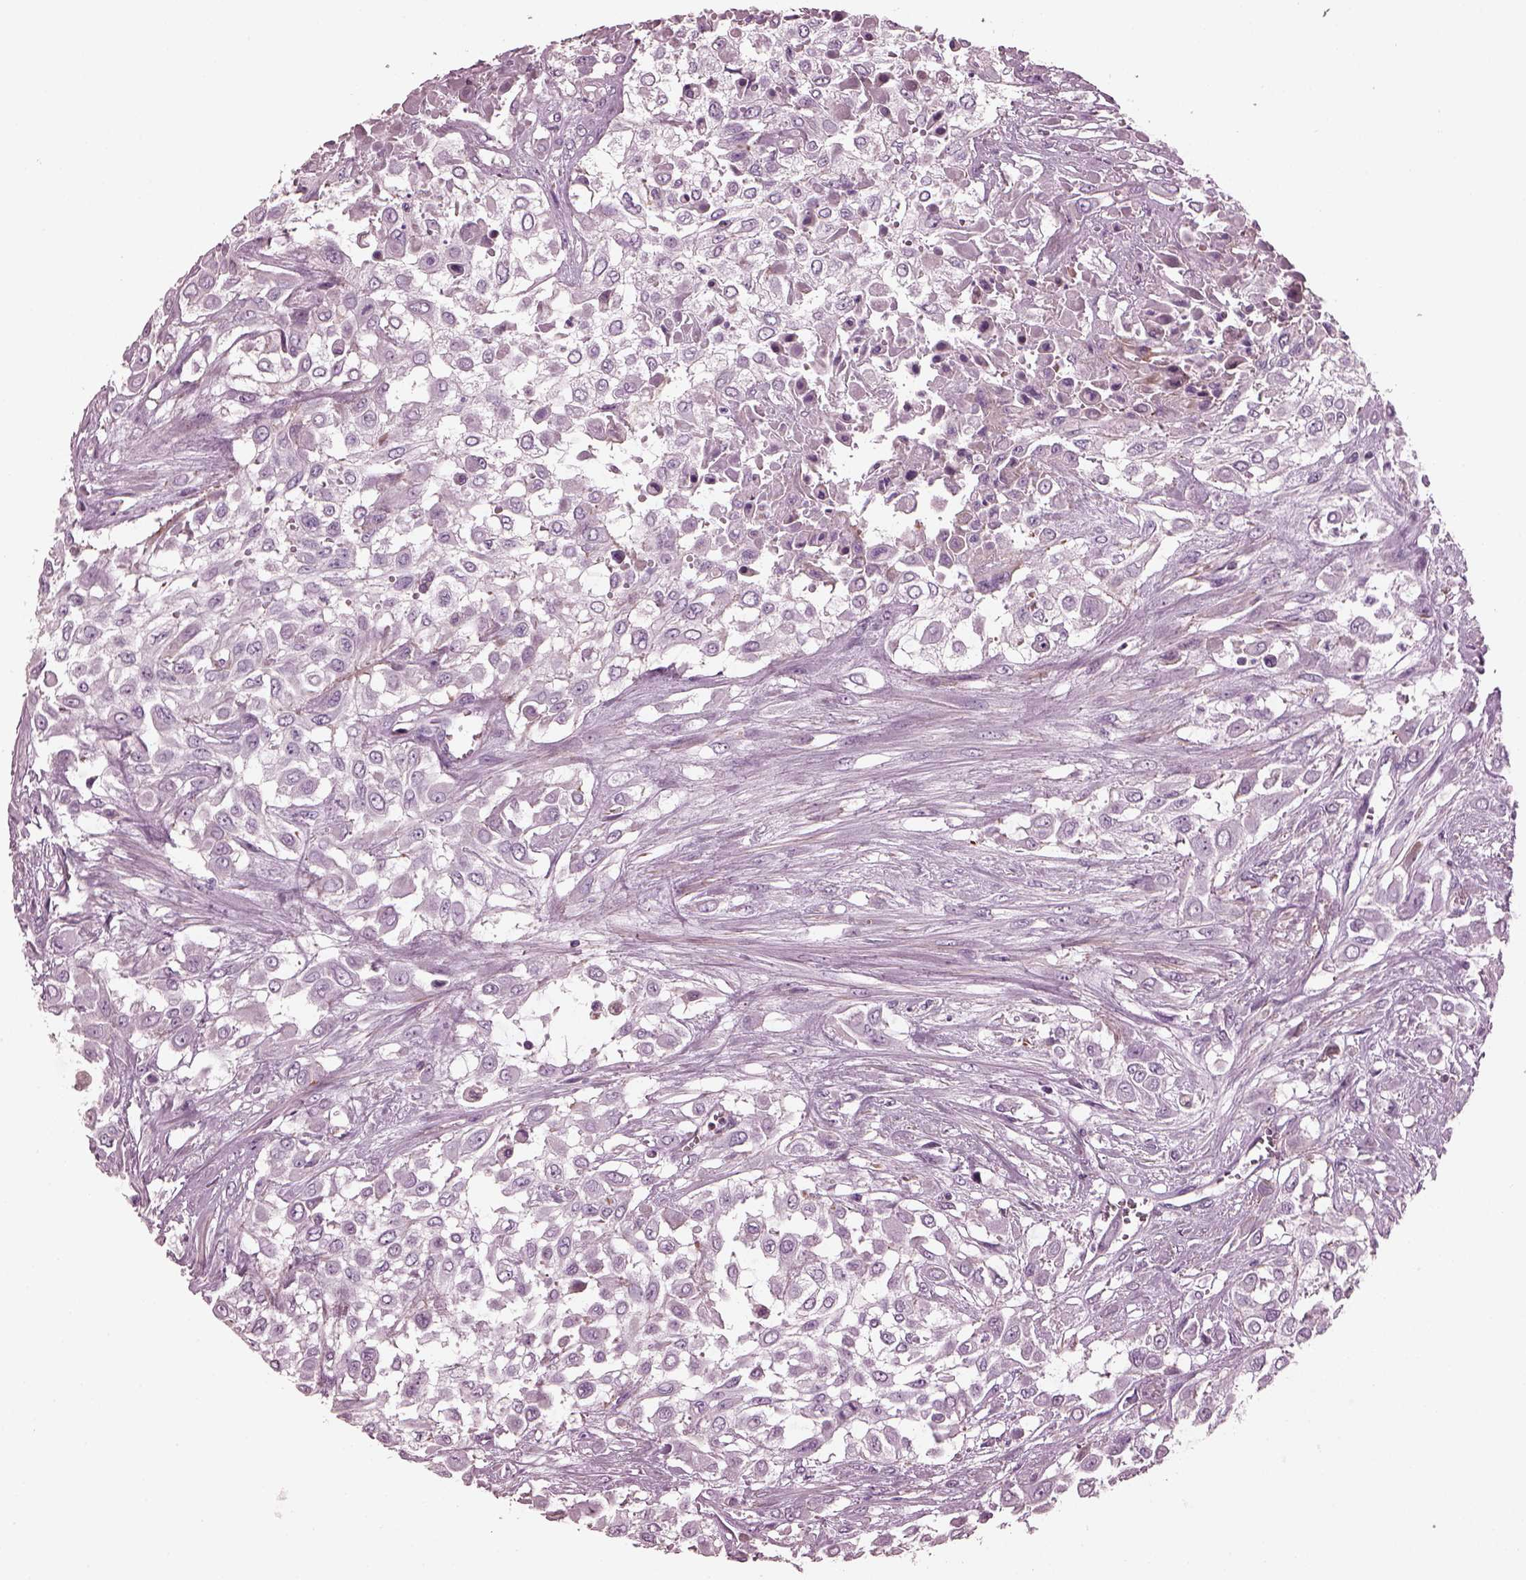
{"staining": {"intensity": "negative", "quantity": "none", "location": "none"}, "tissue": "urothelial cancer", "cell_type": "Tumor cells", "image_type": "cancer", "snomed": [{"axis": "morphology", "description": "Urothelial carcinoma, High grade"}, {"axis": "topography", "description": "Urinary bladder"}], "caption": "Urothelial carcinoma (high-grade) was stained to show a protein in brown. There is no significant expression in tumor cells.", "gene": "GDF11", "patient": {"sex": "male", "age": 57}}